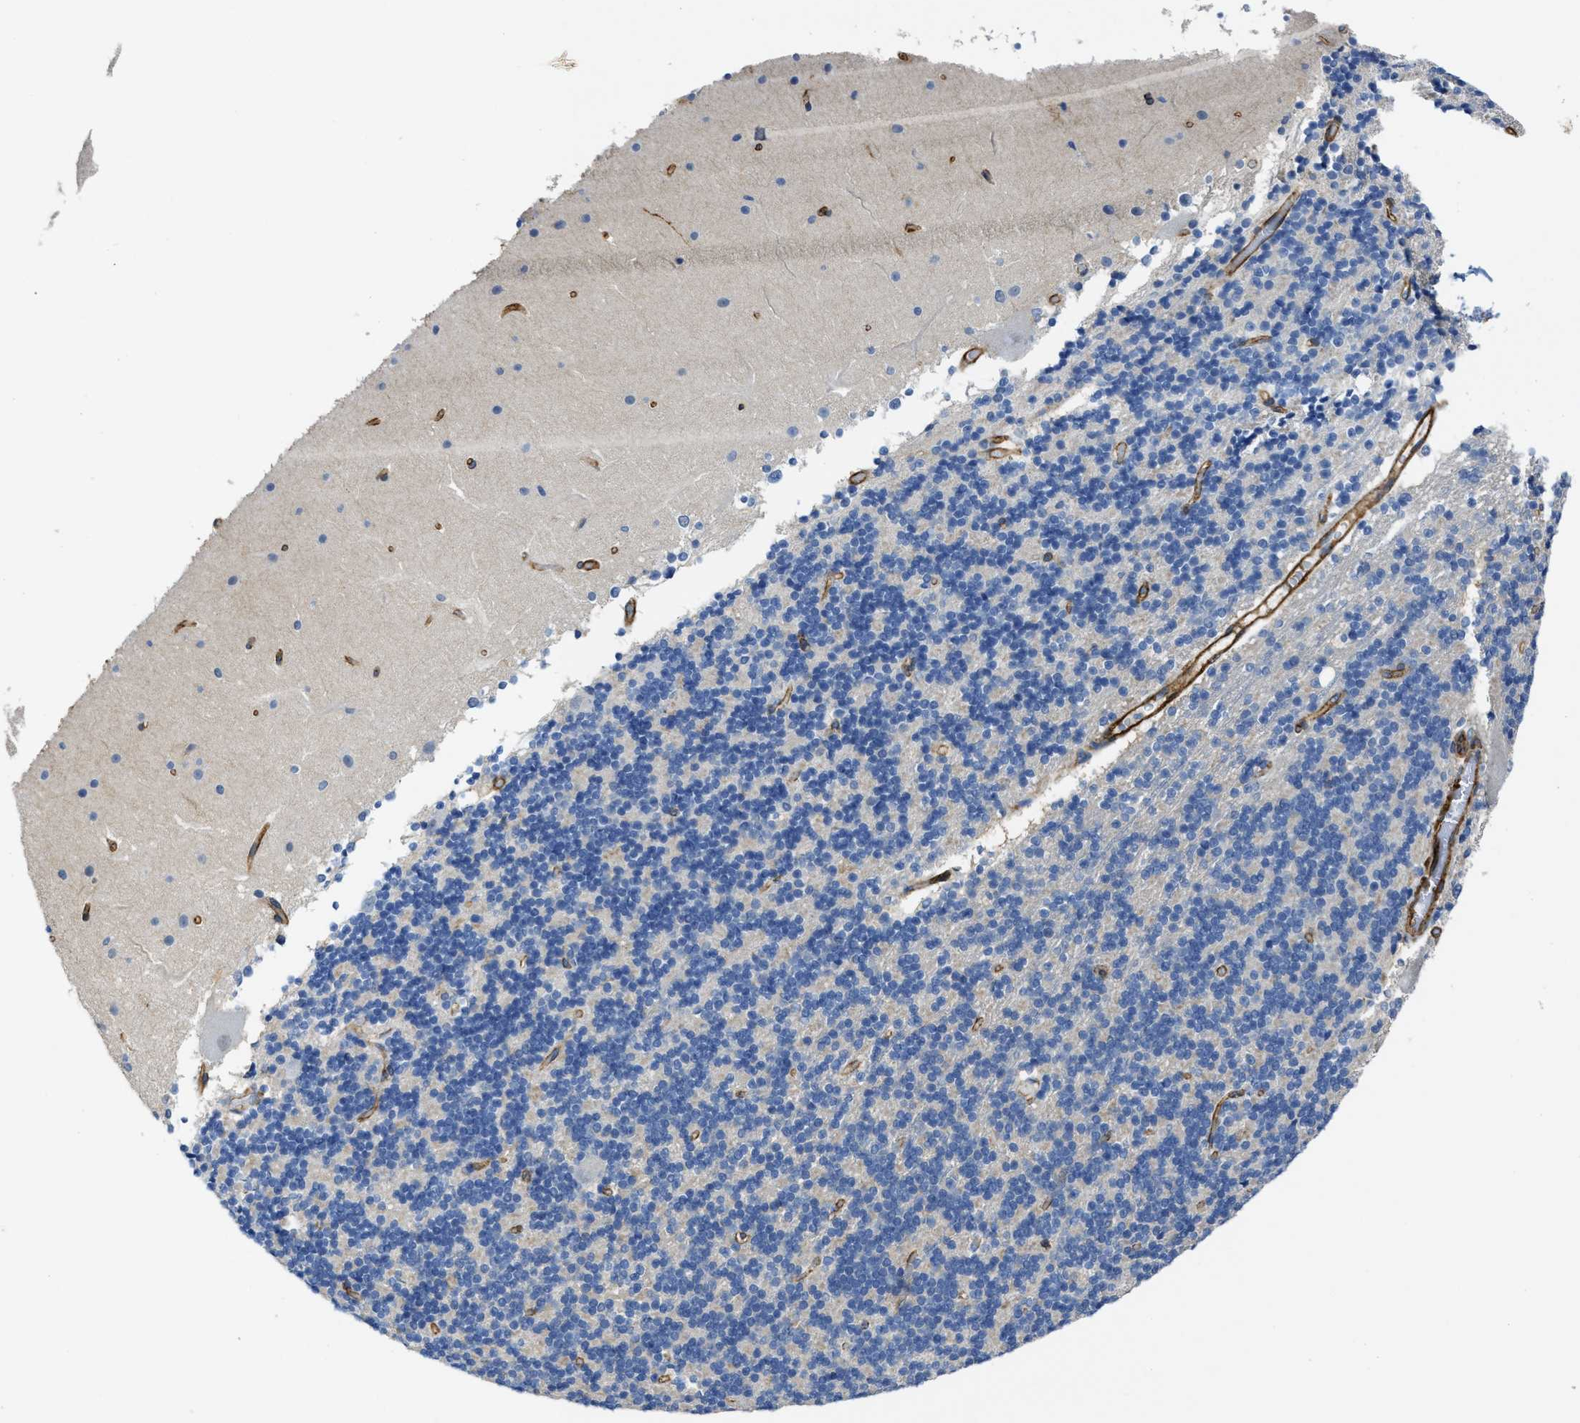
{"staining": {"intensity": "negative", "quantity": "none", "location": "none"}, "tissue": "cerebellum", "cell_type": "Cells in granular layer", "image_type": "normal", "snomed": [{"axis": "morphology", "description": "Normal tissue, NOS"}, {"axis": "topography", "description": "Cerebellum"}], "caption": "IHC image of normal cerebellum stained for a protein (brown), which demonstrates no positivity in cells in granular layer.", "gene": "NAB1", "patient": {"sex": "female", "age": 19}}